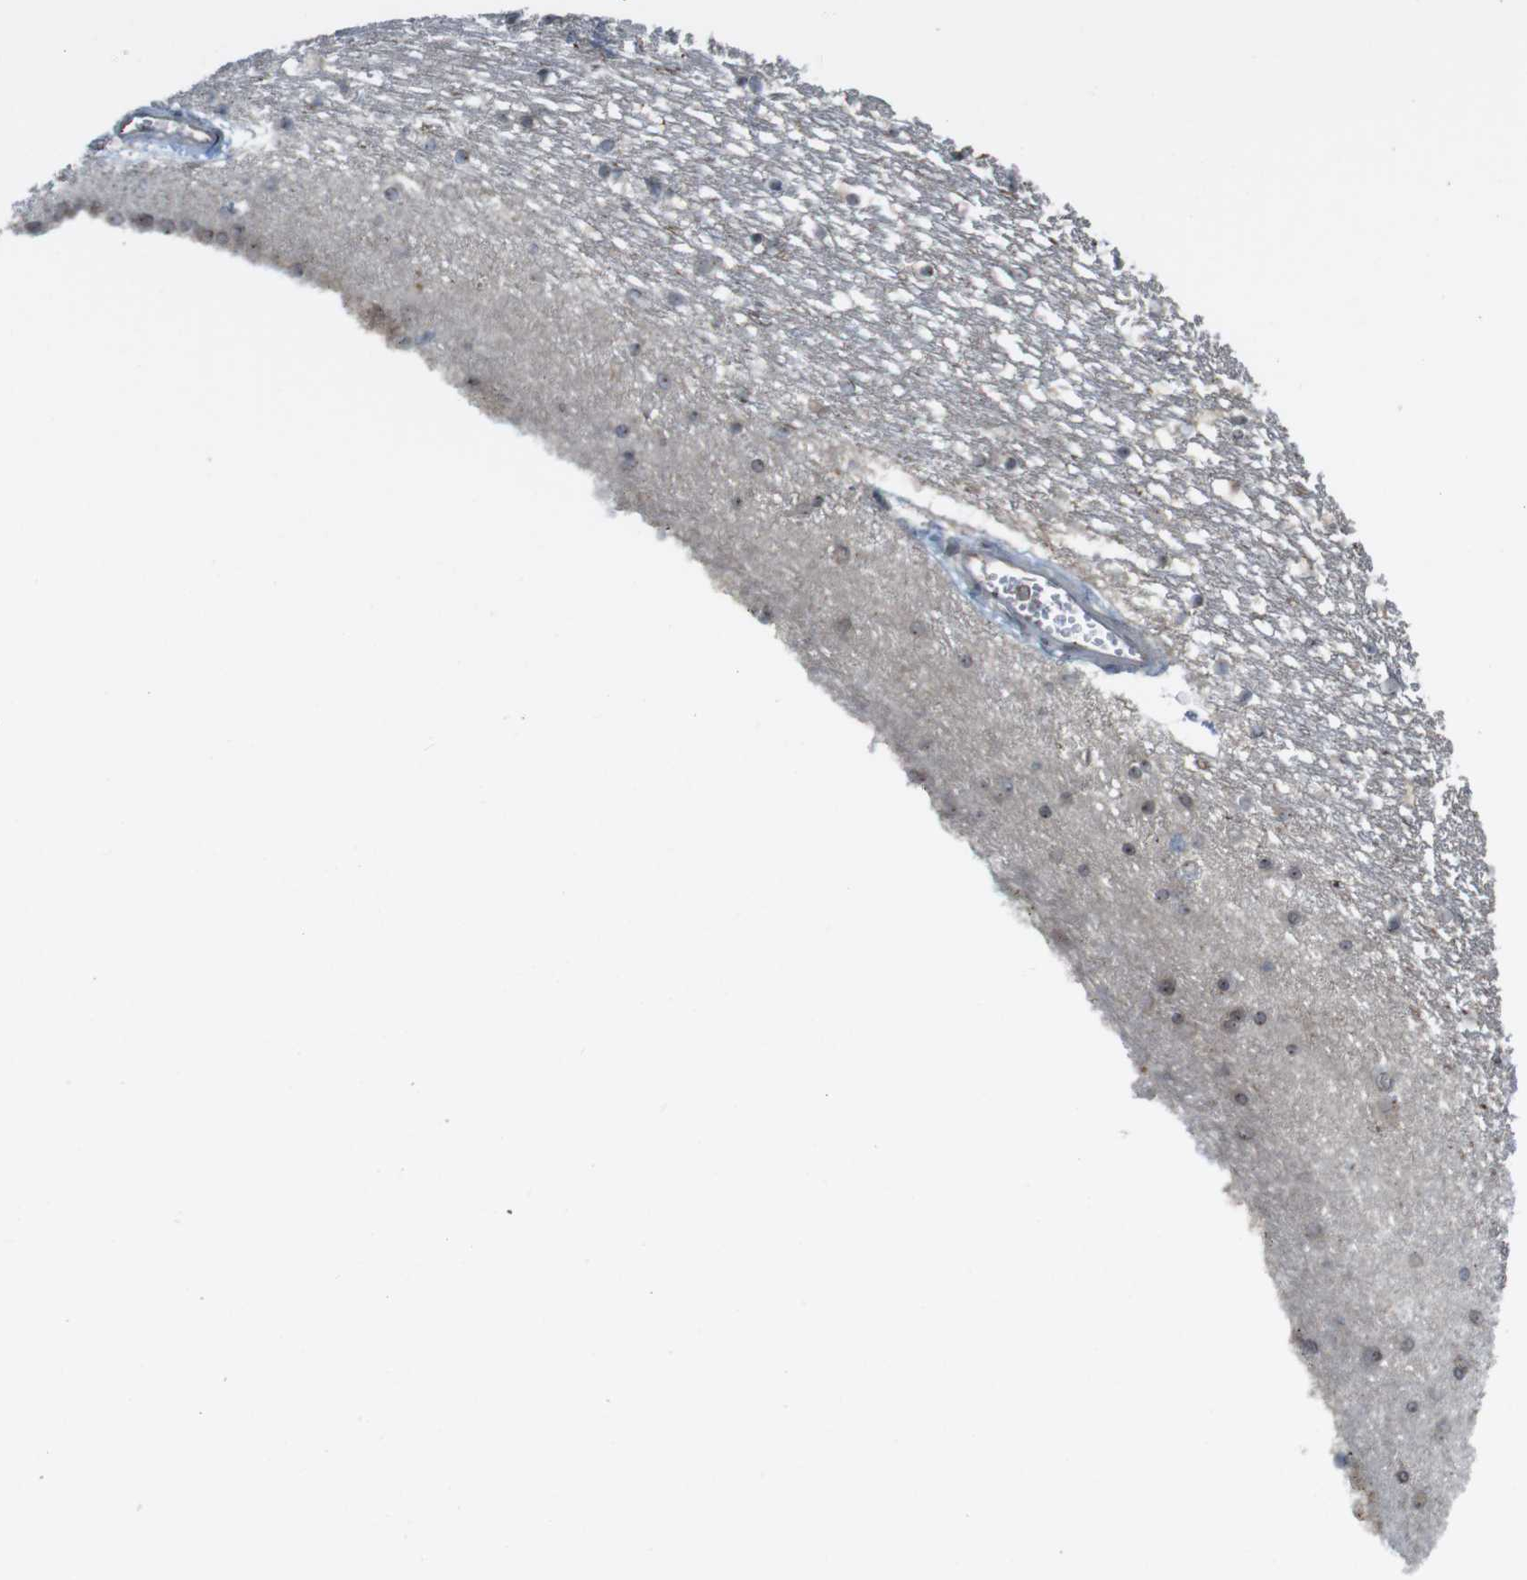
{"staining": {"intensity": "weak", "quantity": "<25%", "location": "cytoplasmic/membranous"}, "tissue": "caudate", "cell_type": "Glial cells", "image_type": "normal", "snomed": [{"axis": "morphology", "description": "Normal tissue, NOS"}, {"axis": "topography", "description": "Lateral ventricle wall"}], "caption": "Glial cells show no significant staining in benign caudate. The staining is performed using DAB brown chromogen with nuclei counter-stained in using hematoxylin.", "gene": "CC2D1A", "patient": {"sex": "male", "age": 45}}